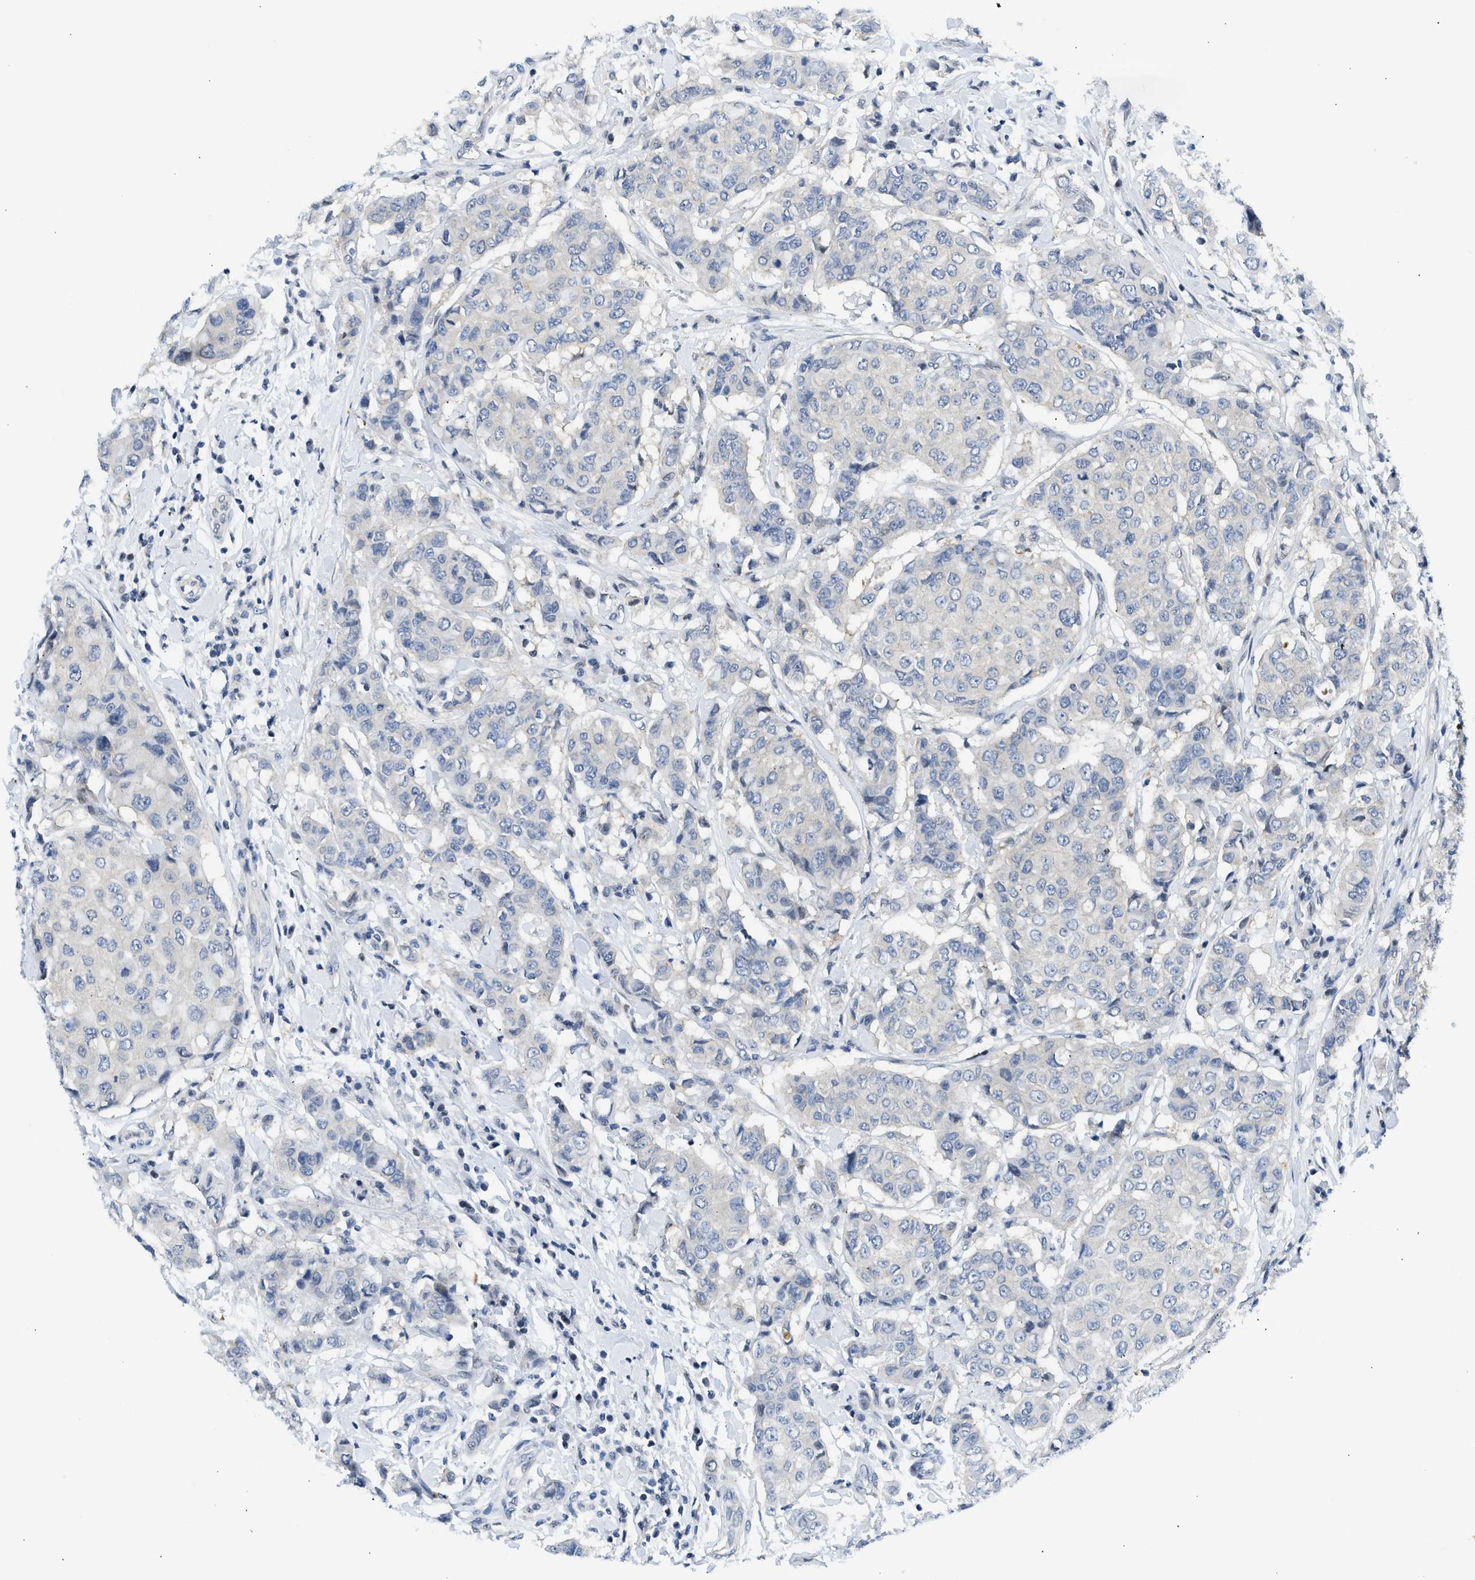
{"staining": {"intensity": "negative", "quantity": "none", "location": "none"}, "tissue": "breast cancer", "cell_type": "Tumor cells", "image_type": "cancer", "snomed": [{"axis": "morphology", "description": "Duct carcinoma"}, {"axis": "topography", "description": "Breast"}], "caption": "Immunohistochemical staining of invasive ductal carcinoma (breast) displays no significant expression in tumor cells. (DAB (3,3'-diaminobenzidine) immunohistochemistry with hematoxylin counter stain).", "gene": "OLIG3", "patient": {"sex": "female", "age": 27}}